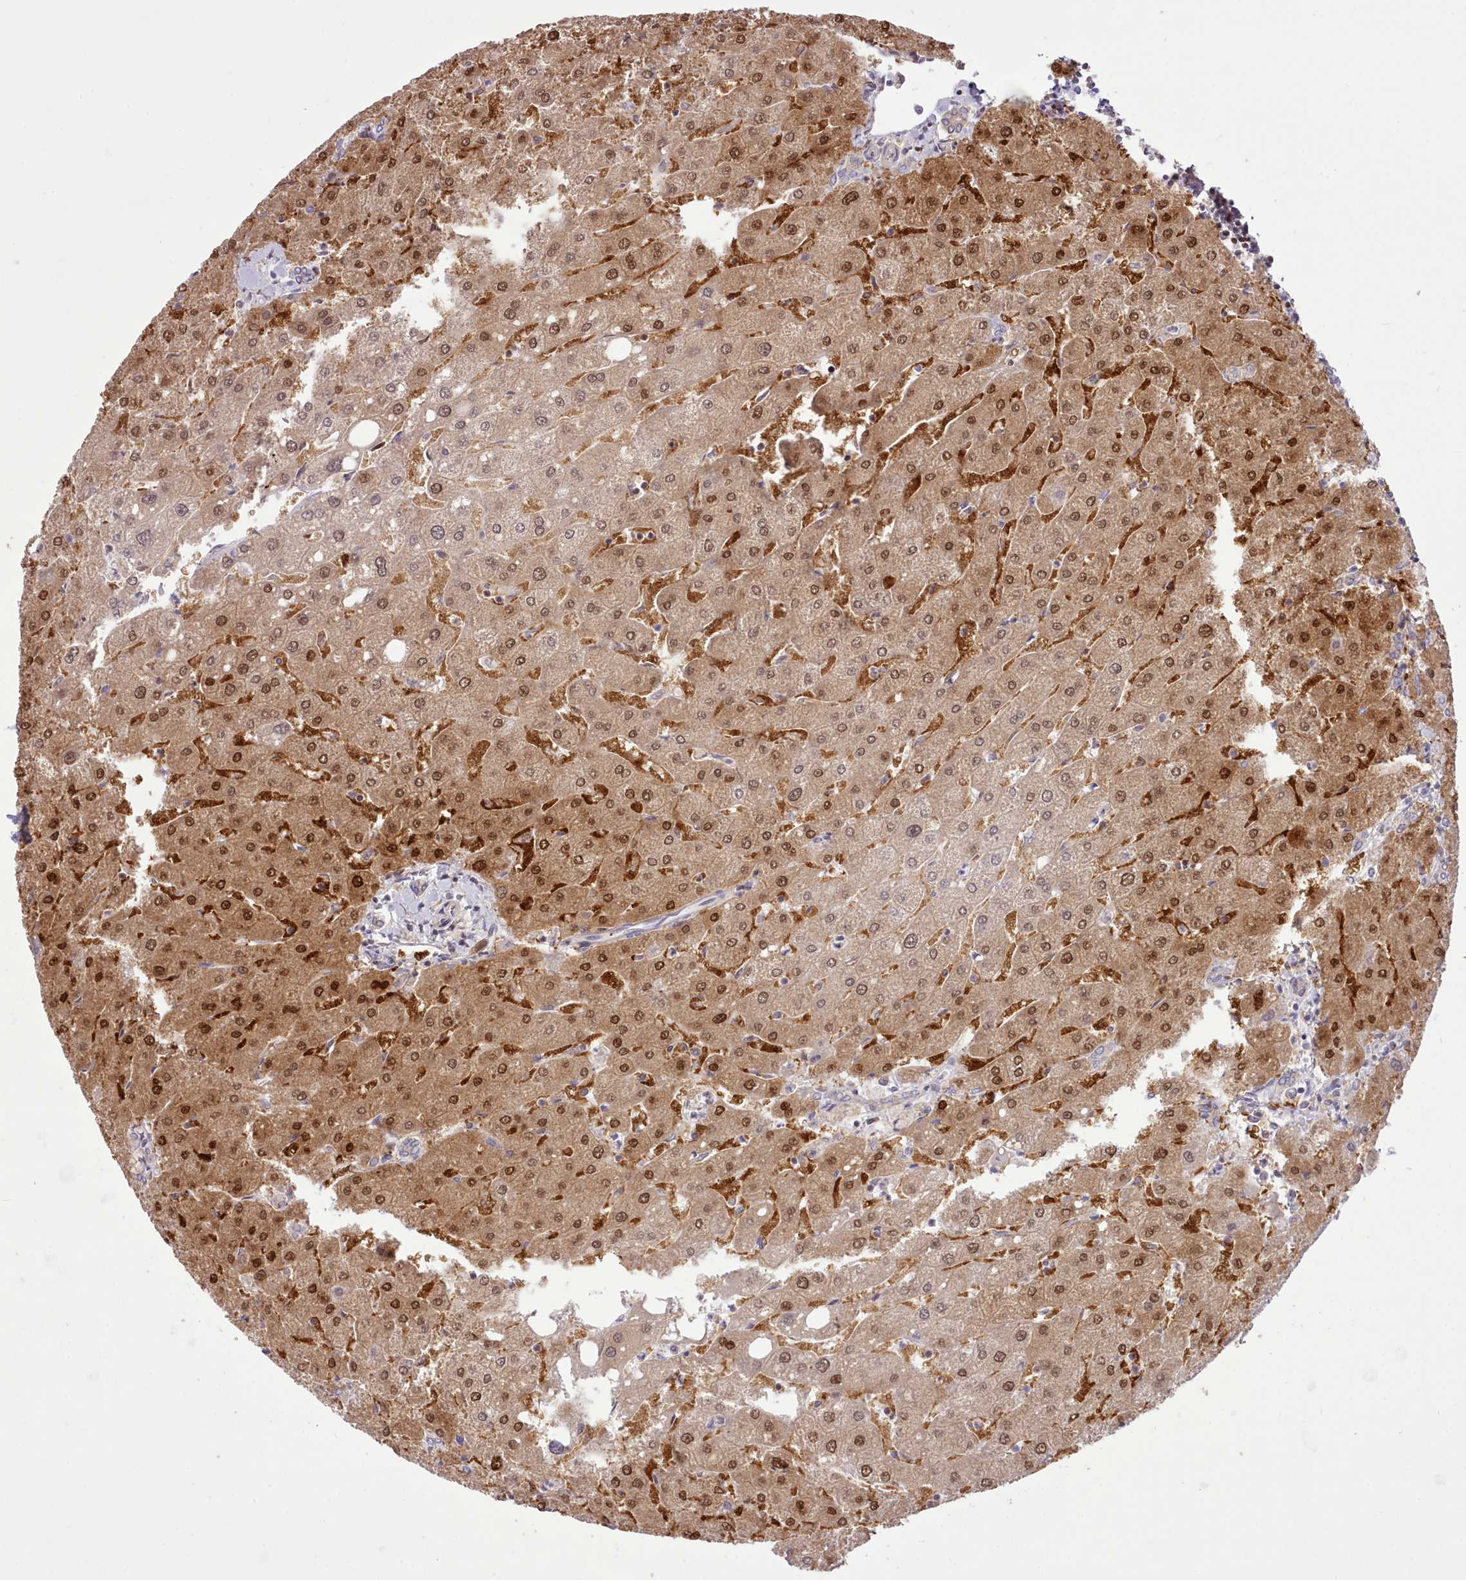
{"staining": {"intensity": "weak", "quantity": "25%-75%", "location": "cytoplasmic/membranous"}, "tissue": "liver", "cell_type": "Cholangiocytes", "image_type": "normal", "snomed": [{"axis": "morphology", "description": "Normal tissue, NOS"}, {"axis": "topography", "description": "Liver"}], "caption": "Protein expression analysis of unremarkable liver demonstrates weak cytoplasmic/membranous staining in approximately 25%-75% of cholangiocytes.", "gene": "CCL1", "patient": {"sex": "male", "age": 67}}